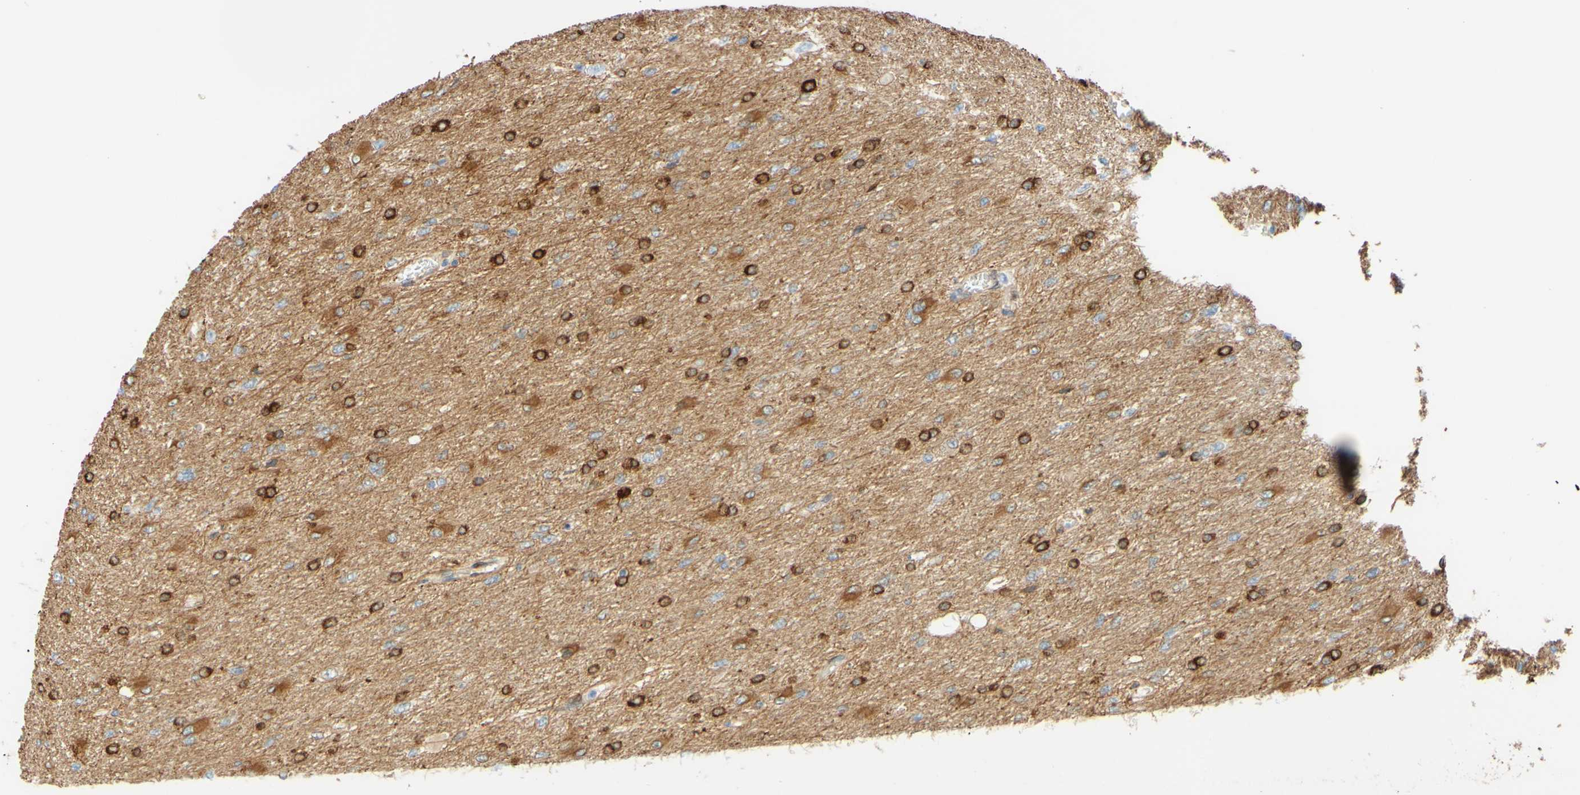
{"staining": {"intensity": "strong", "quantity": "25%-75%", "location": "cytoplasmic/membranous"}, "tissue": "glioma", "cell_type": "Tumor cells", "image_type": "cancer", "snomed": [{"axis": "morphology", "description": "Glioma, malignant, High grade"}, {"axis": "topography", "description": "Cerebral cortex"}], "caption": "Malignant glioma (high-grade) stained with DAB (3,3'-diaminobenzidine) IHC reveals high levels of strong cytoplasmic/membranous expression in approximately 25%-75% of tumor cells. The protein is stained brown, and the nuclei are stained in blue (DAB IHC with brightfield microscopy, high magnification).", "gene": "ENDOD1", "patient": {"sex": "female", "age": 36}}